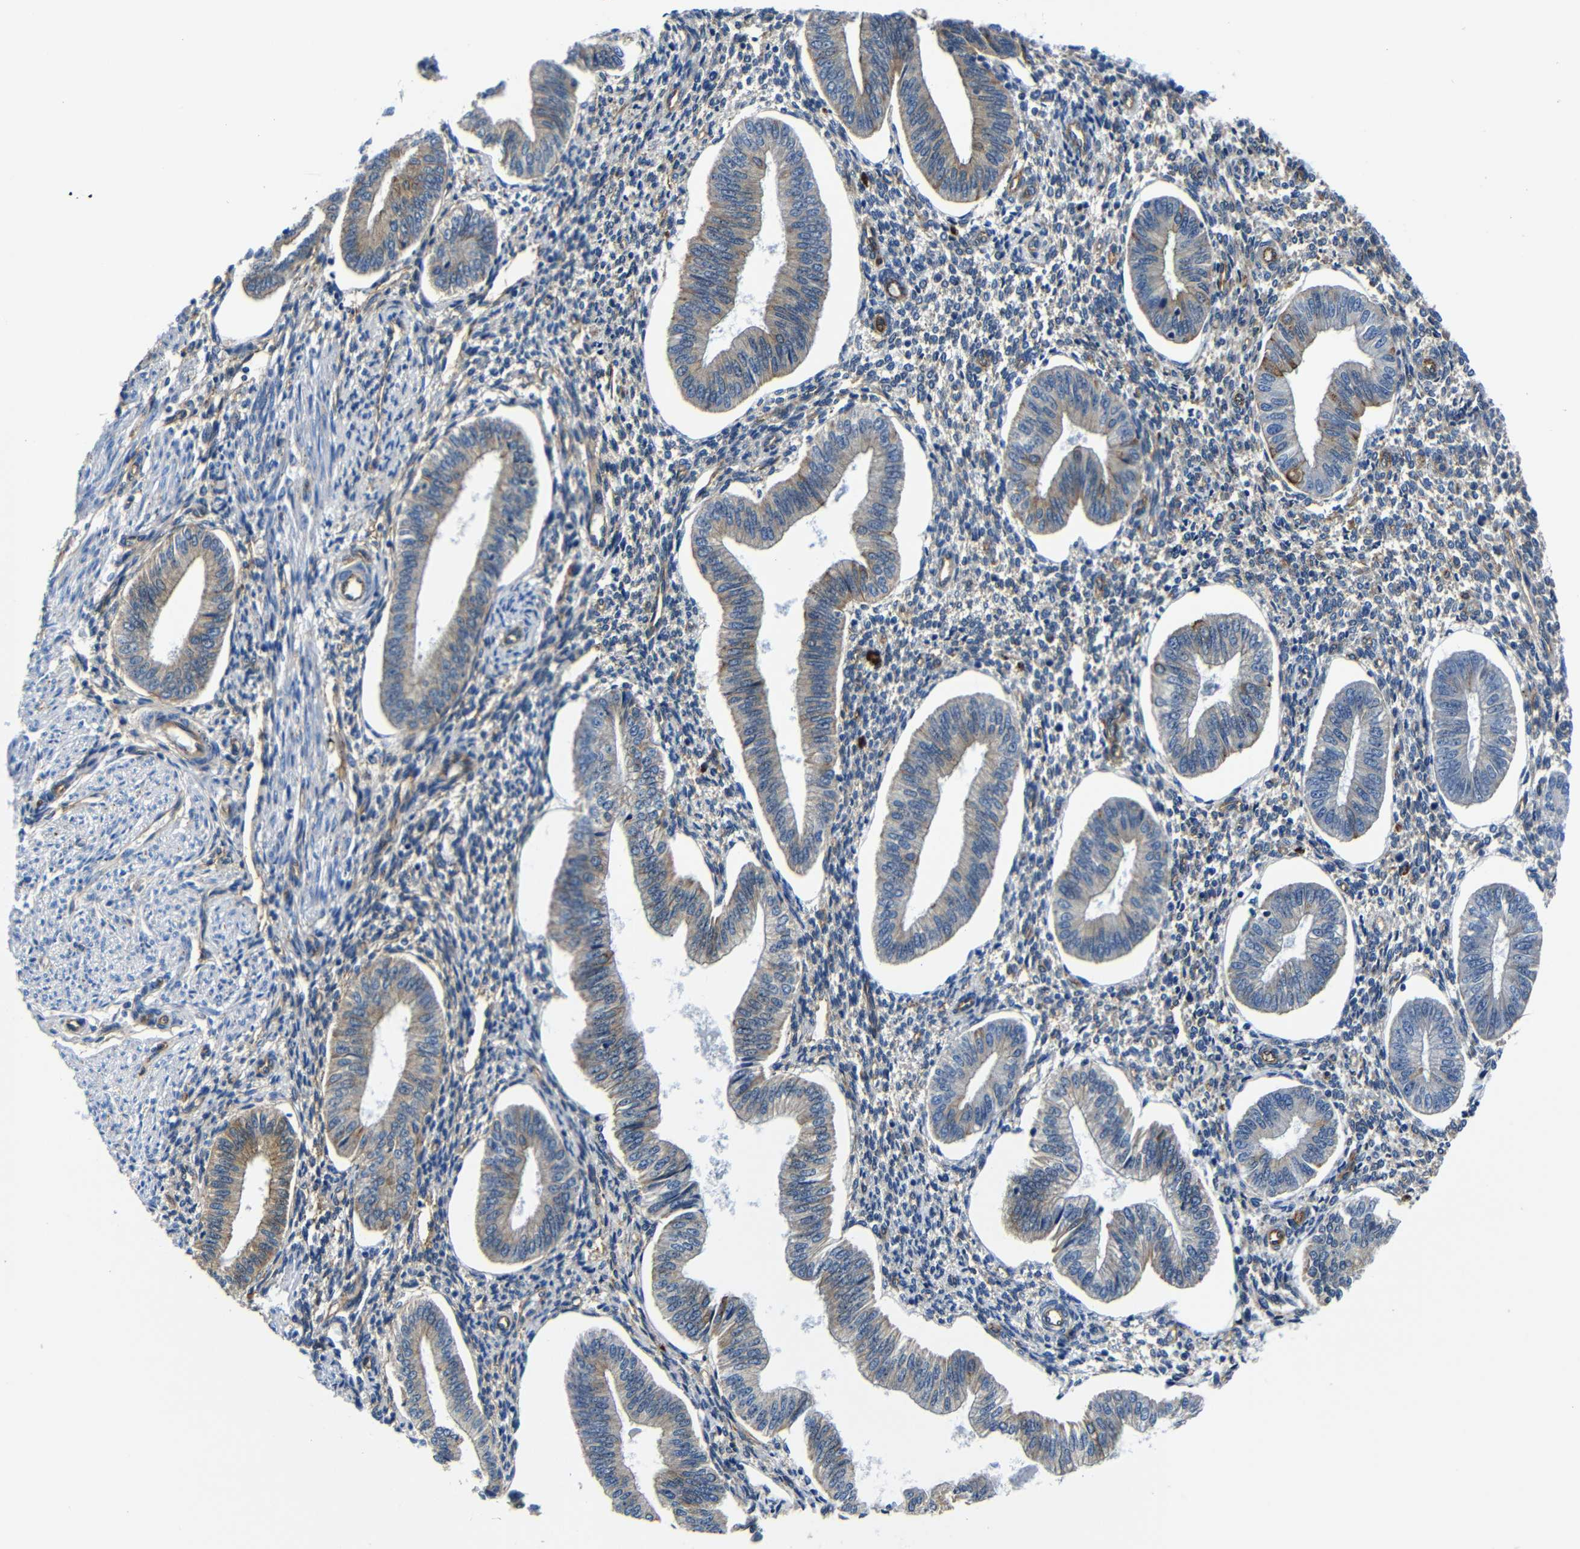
{"staining": {"intensity": "negative", "quantity": "none", "location": "none"}, "tissue": "endometrium", "cell_type": "Cells in endometrial stroma", "image_type": "normal", "snomed": [{"axis": "morphology", "description": "Normal tissue, NOS"}, {"axis": "topography", "description": "Endometrium"}], "caption": "High magnification brightfield microscopy of unremarkable endometrium stained with DAB (3,3'-diaminobenzidine) (brown) and counterstained with hematoxylin (blue): cells in endometrial stroma show no significant positivity.", "gene": "GIMAP2", "patient": {"sex": "female", "age": 50}}